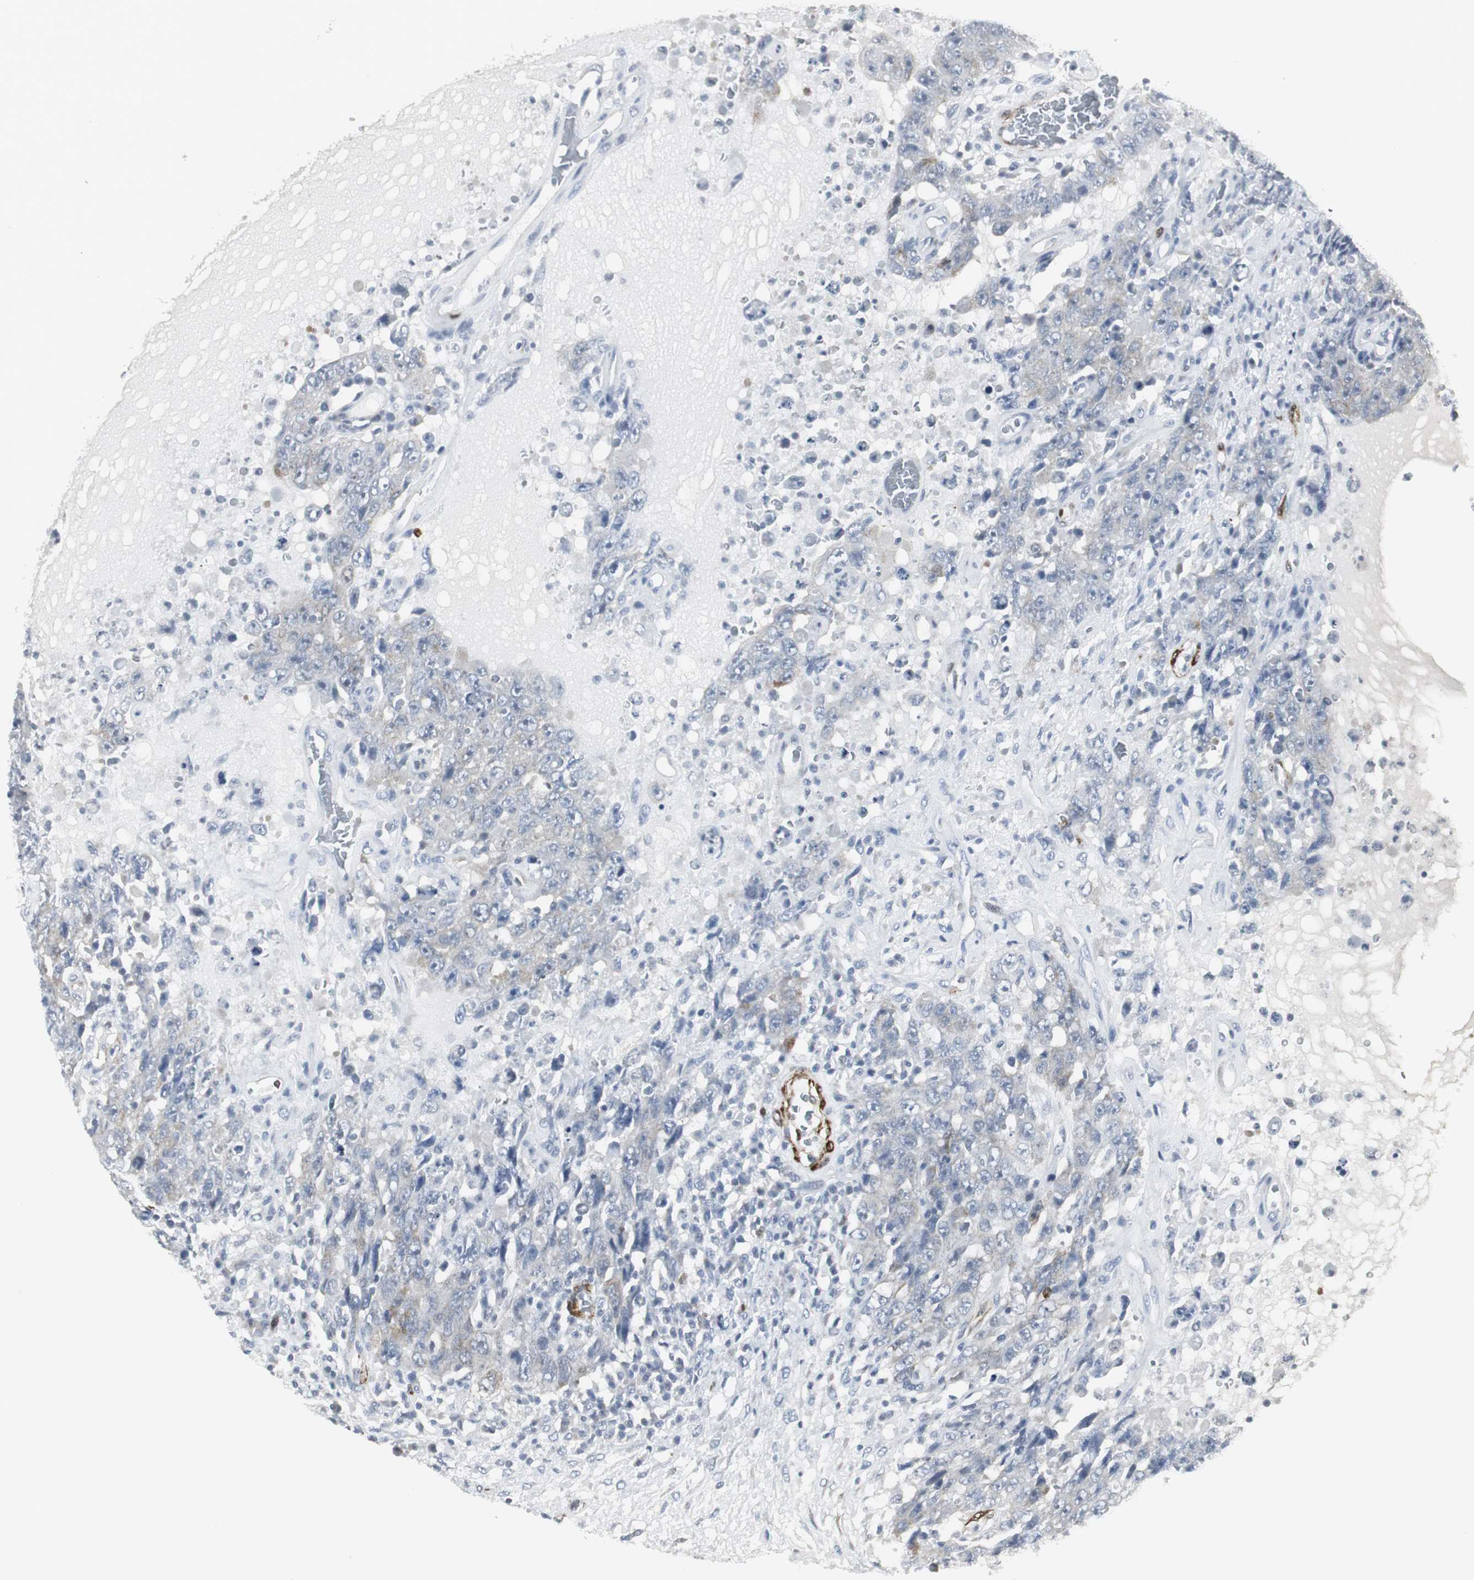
{"staining": {"intensity": "negative", "quantity": "none", "location": "none"}, "tissue": "testis cancer", "cell_type": "Tumor cells", "image_type": "cancer", "snomed": [{"axis": "morphology", "description": "Carcinoma, Embryonal, NOS"}, {"axis": "topography", "description": "Testis"}], "caption": "Photomicrograph shows no protein staining in tumor cells of embryonal carcinoma (testis) tissue. (DAB (3,3'-diaminobenzidine) immunohistochemistry (IHC) visualized using brightfield microscopy, high magnification).", "gene": "PPP1R14A", "patient": {"sex": "male", "age": 26}}